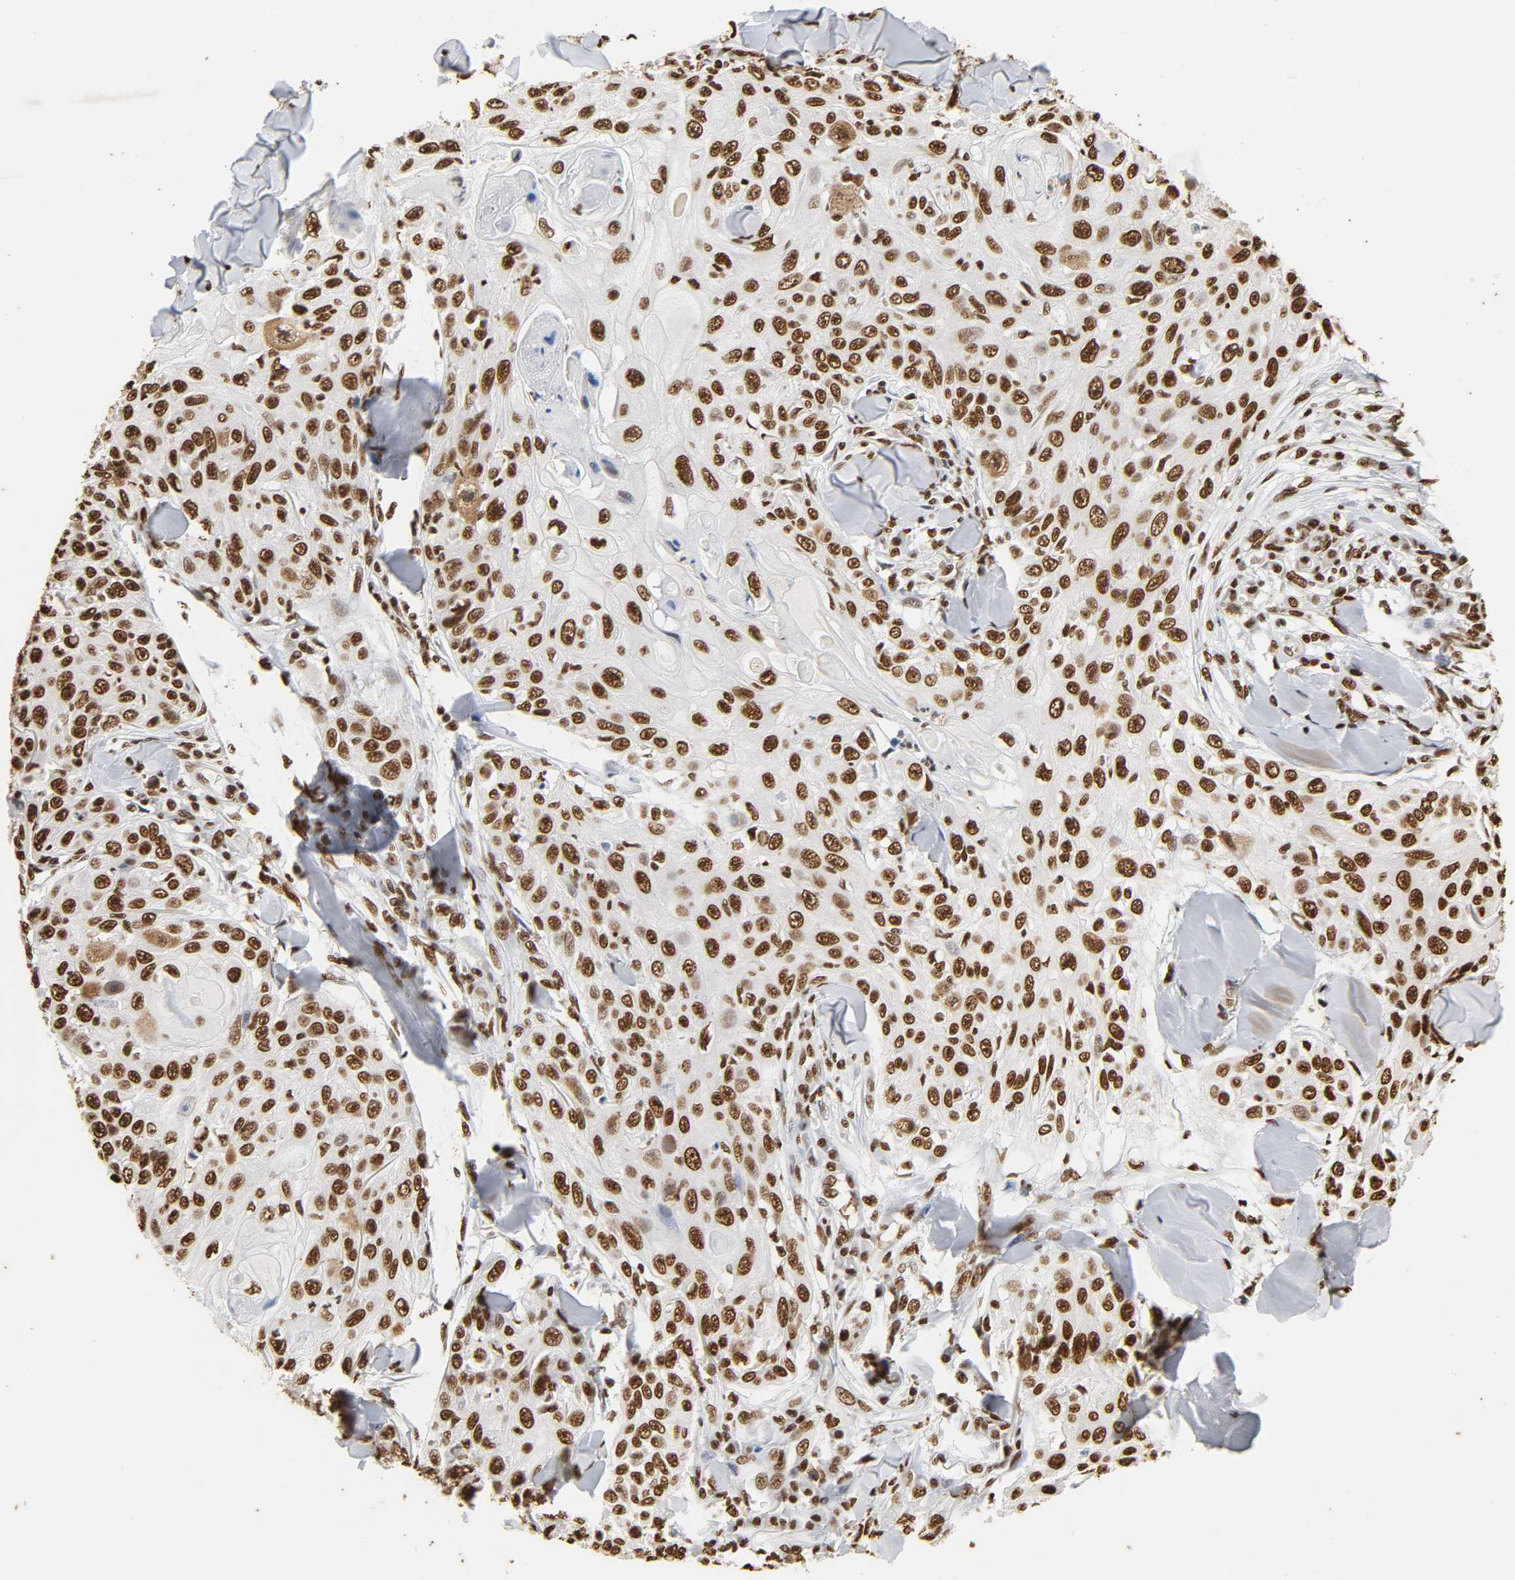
{"staining": {"intensity": "strong", "quantity": ">75%", "location": "nuclear"}, "tissue": "skin cancer", "cell_type": "Tumor cells", "image_type": "cancer", "snomed": [{"axis": "morphology", "description": "Squamous cell carcinoma, NOS"}, {"axis": "topography", "description": "Skin"}], "caption": "Skin cancer stained for a protein (brown) exhibits strong nuclear positive expression in about >75% of tumor cells.", "gene": "HNRNPC", "patient": {"sex": "male", "age": 86}}